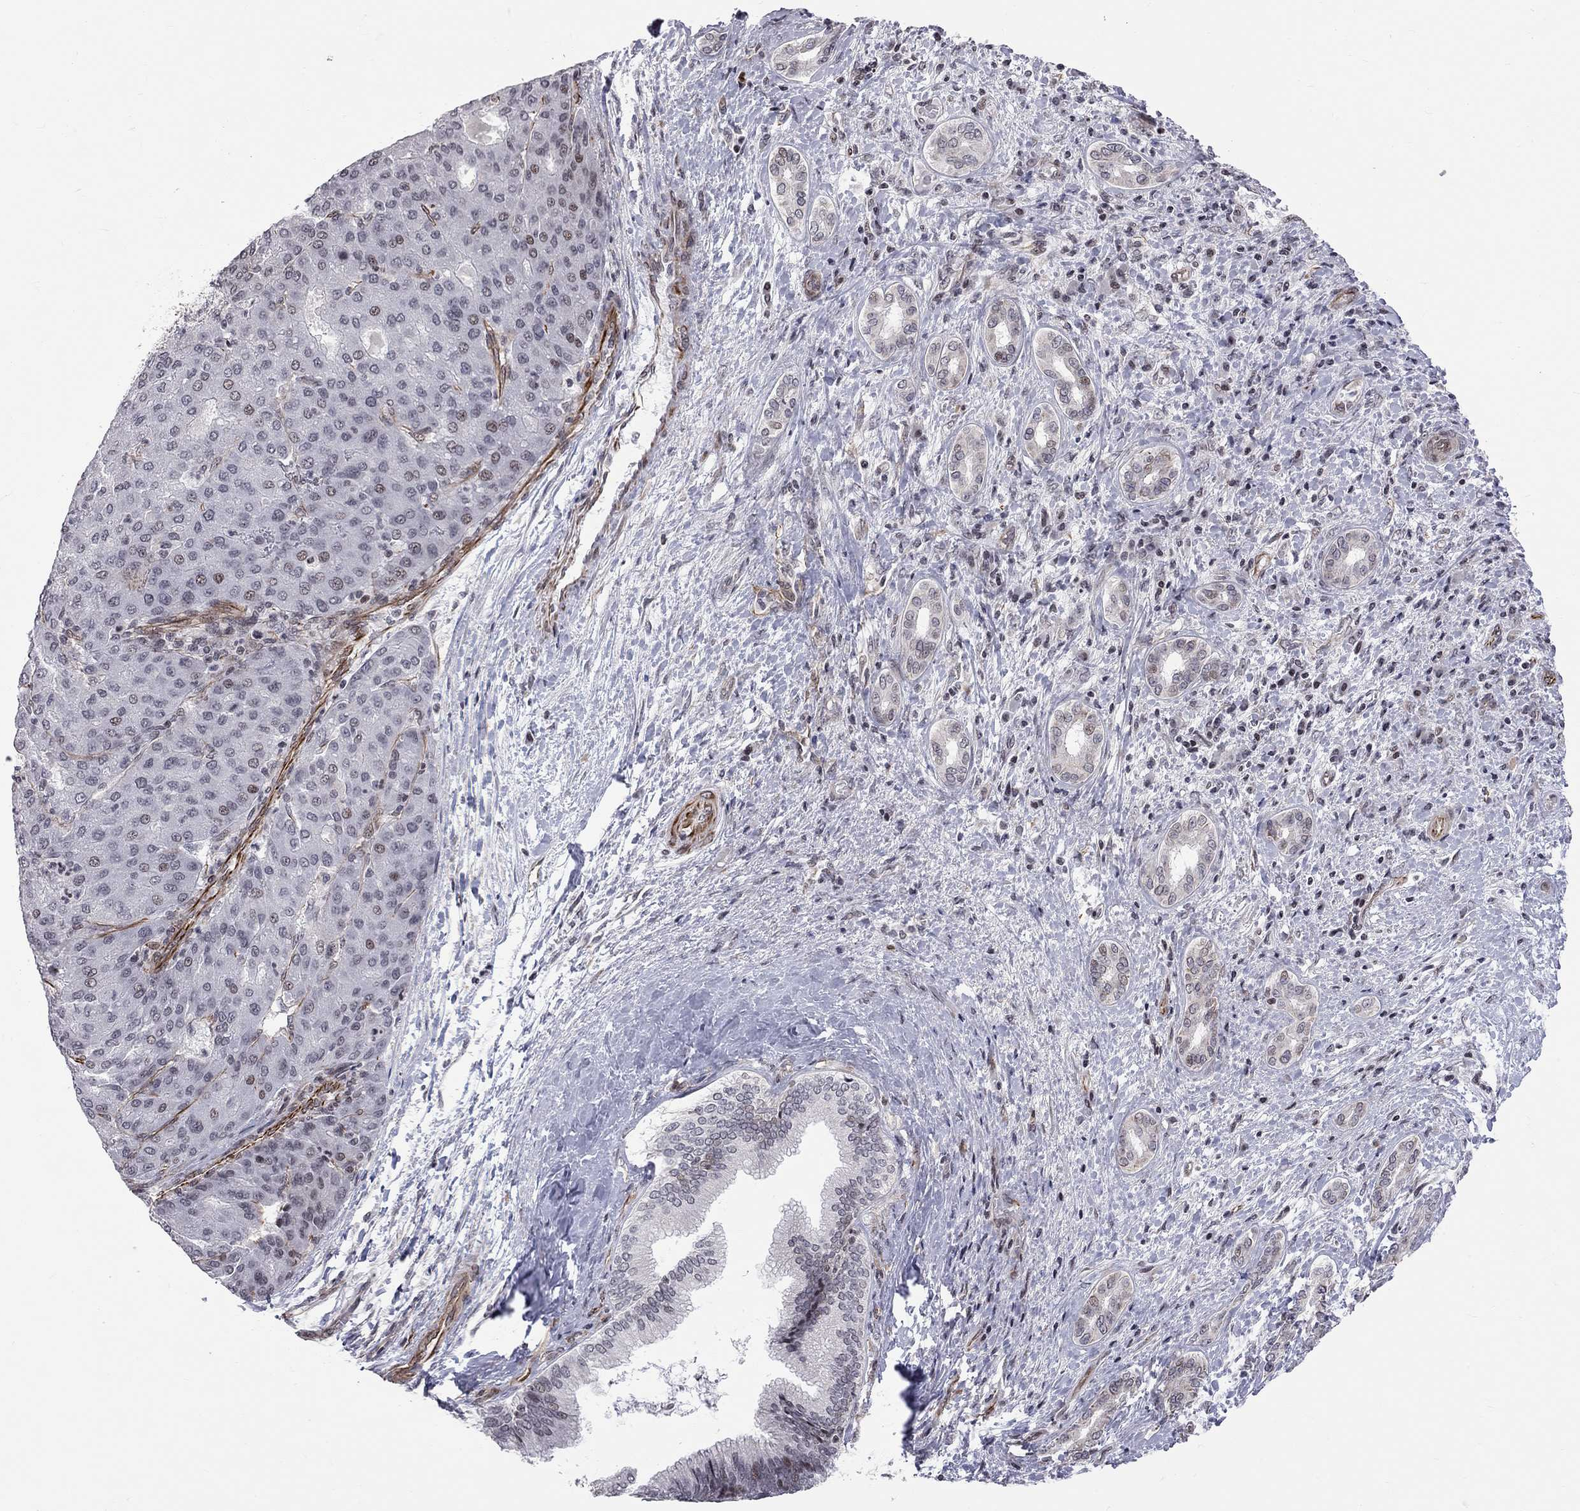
{"staining": {"intensity": "weak", "quantity": "<25%", "location": "nuclear"}, "tissue": "liver cancer", "cell_type": "Tumor cells", "image_type": "cancer", "snomed": [{"axis": "morphology", "description": "Carcinoma, Hepatocellular, NOS"}, {"axis": "topography", "description": "Liver"}], "caption": "Immunohistochemical staining of liver cancer displays no significant expression in tumor cells.", "gene": "MTNR1B", "patient": {"sex": "male", "age": 65}}